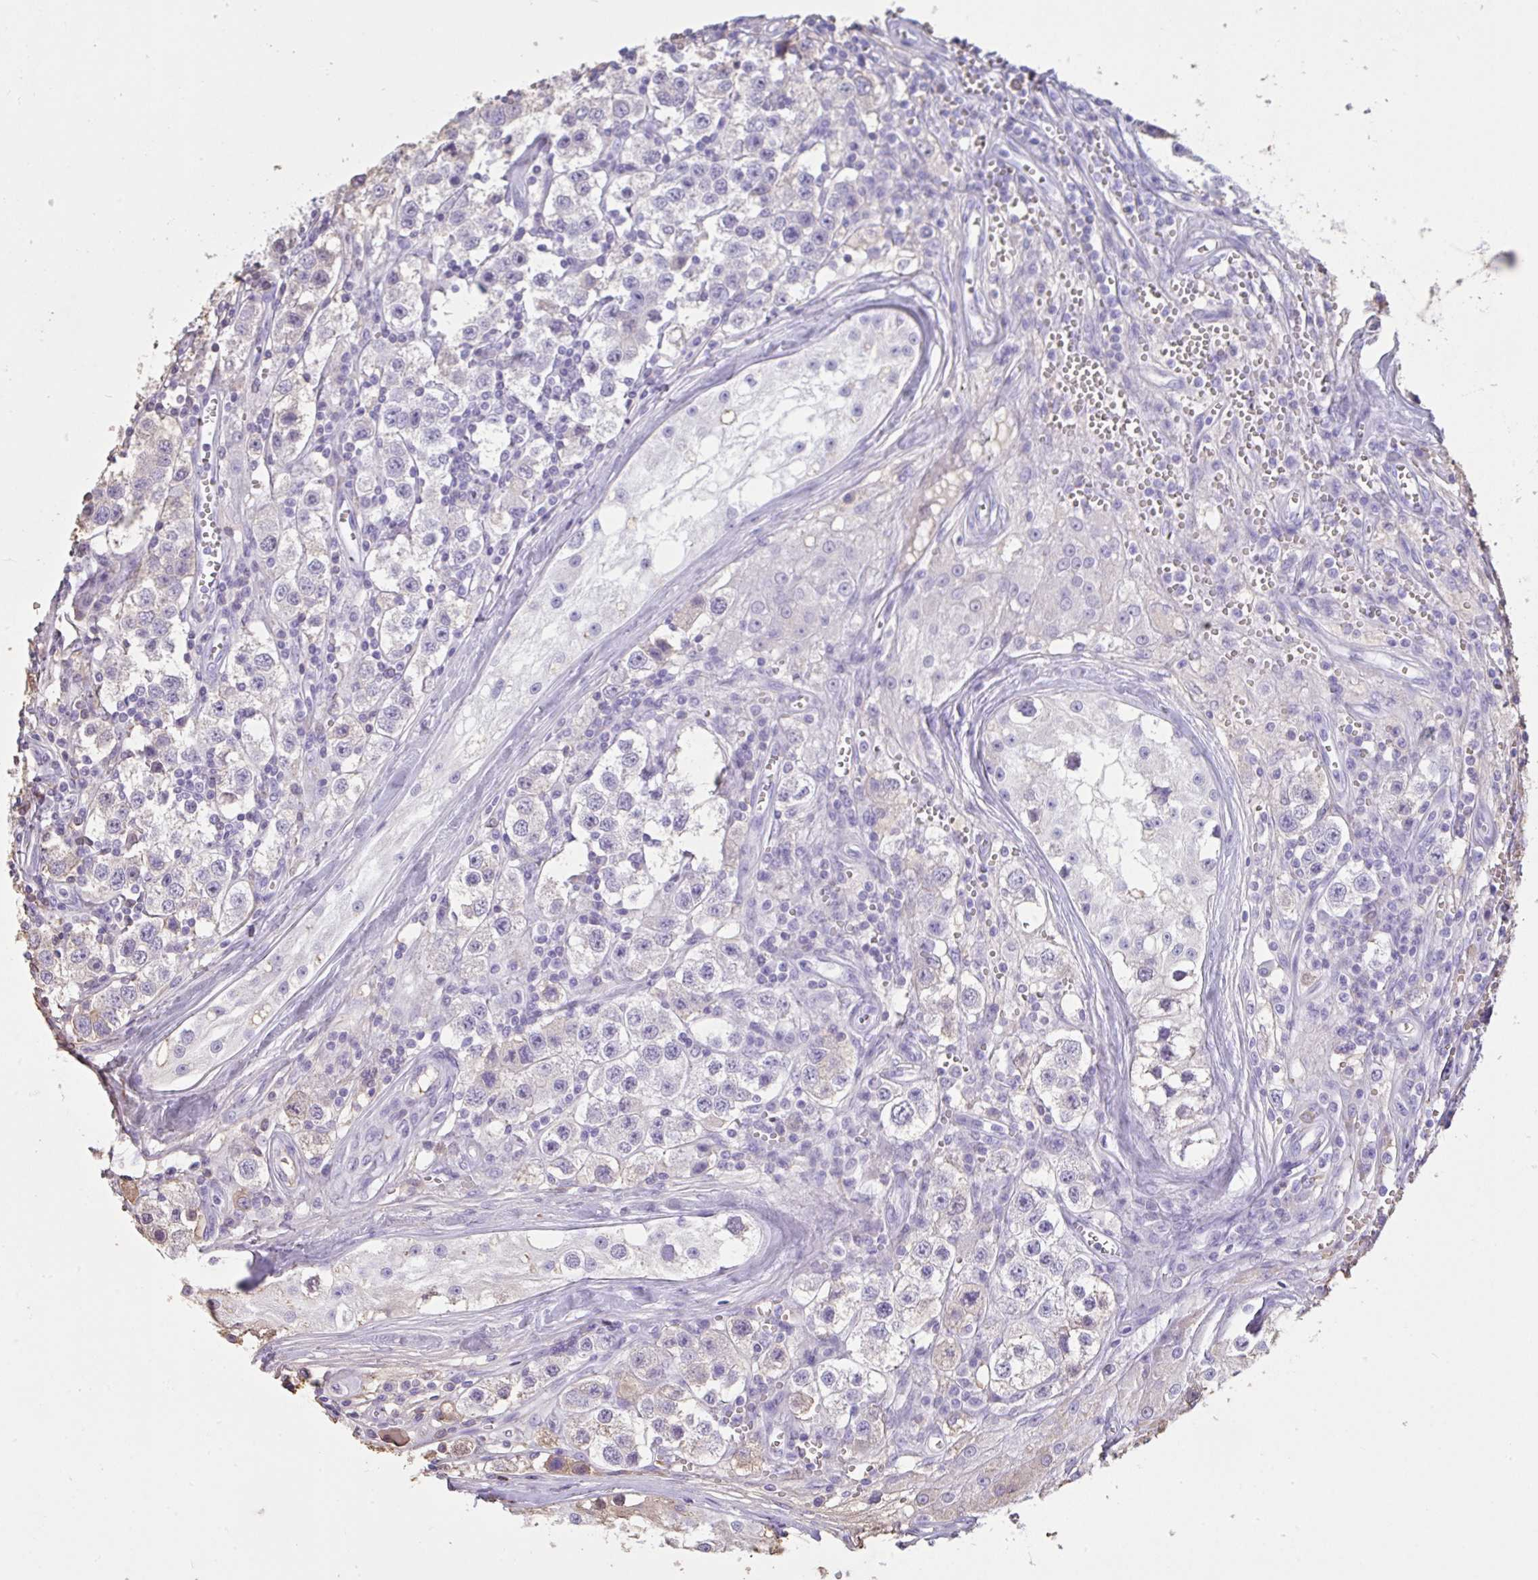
{"staining": {"intensity": "negative", "quantity": "none", "location": "none"}, "tissue": "testis cancer", "cell_type": "Tumor cells", "image_type": "cancer", "snomed": [{"axis": "morphology", "description": "Seminoma, NOS"}, {"axis": "topography", "description": "Testis"}], "caption": "IHC of human testis cancer (seminoma) displays no staining in tumor cells.", "gene": "HOXC12", "patient": {"sex": "male", "age": 34}}